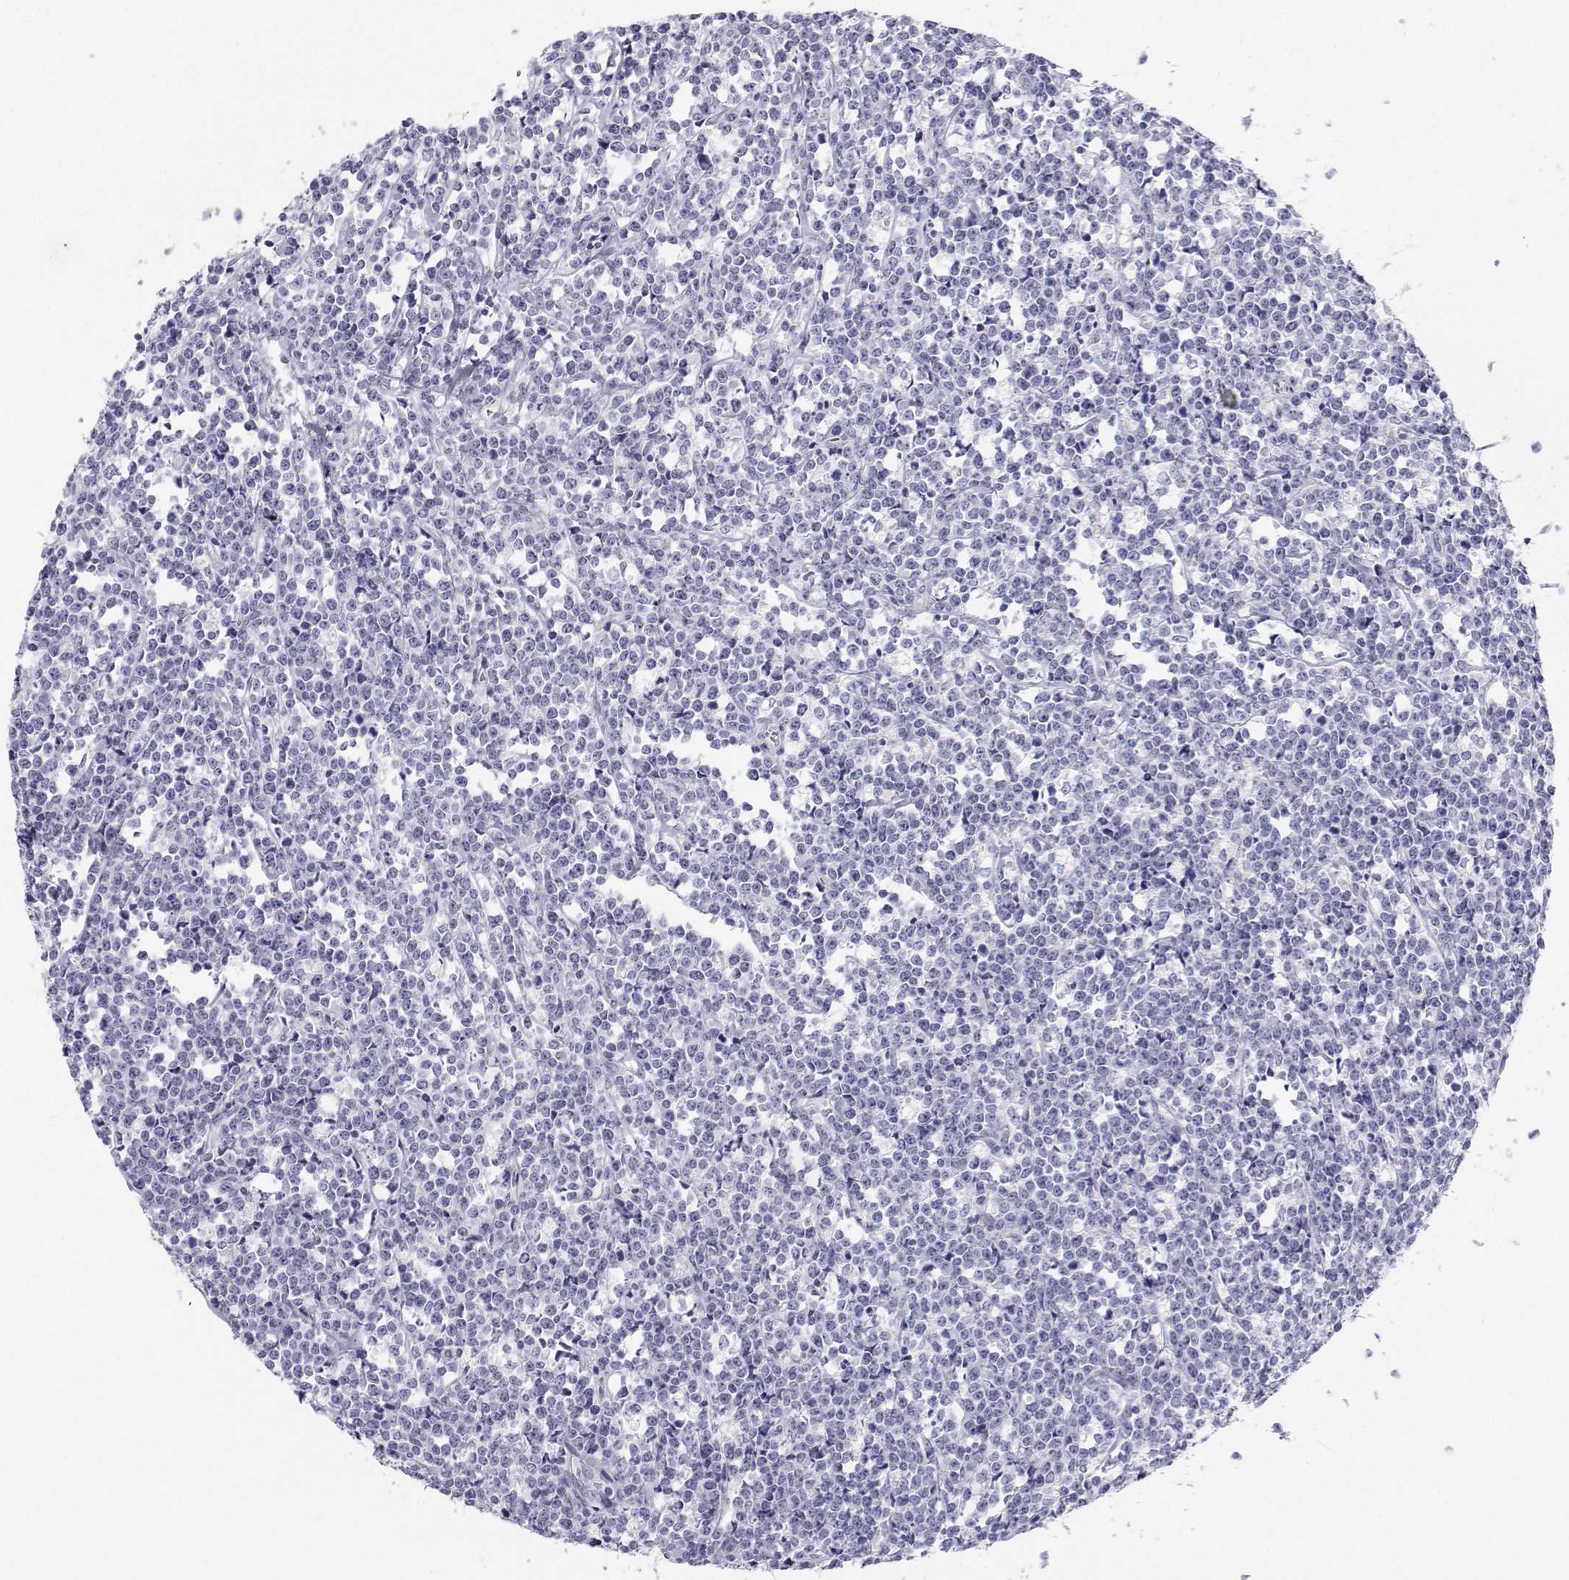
{"staining": {"intensity": "negative", "quantity": "none", "location": "none"}, "tissue": "lymphoma", "cell_type": "Tumor cells", "image_type": "cancer", "snomed": [{"axis": "morphology", "description": "Malignant lymphoma, non-Hodgkin's type, High grade"}, {"axis": "topography", "description": "Small intestine"}], "caption": "Lymphoma stained for a protein using immunohistochemistry (IHC) displays no expression tumor cells.", "gene": "BHMT", "patient": {"sex": "female", "age": 56}}